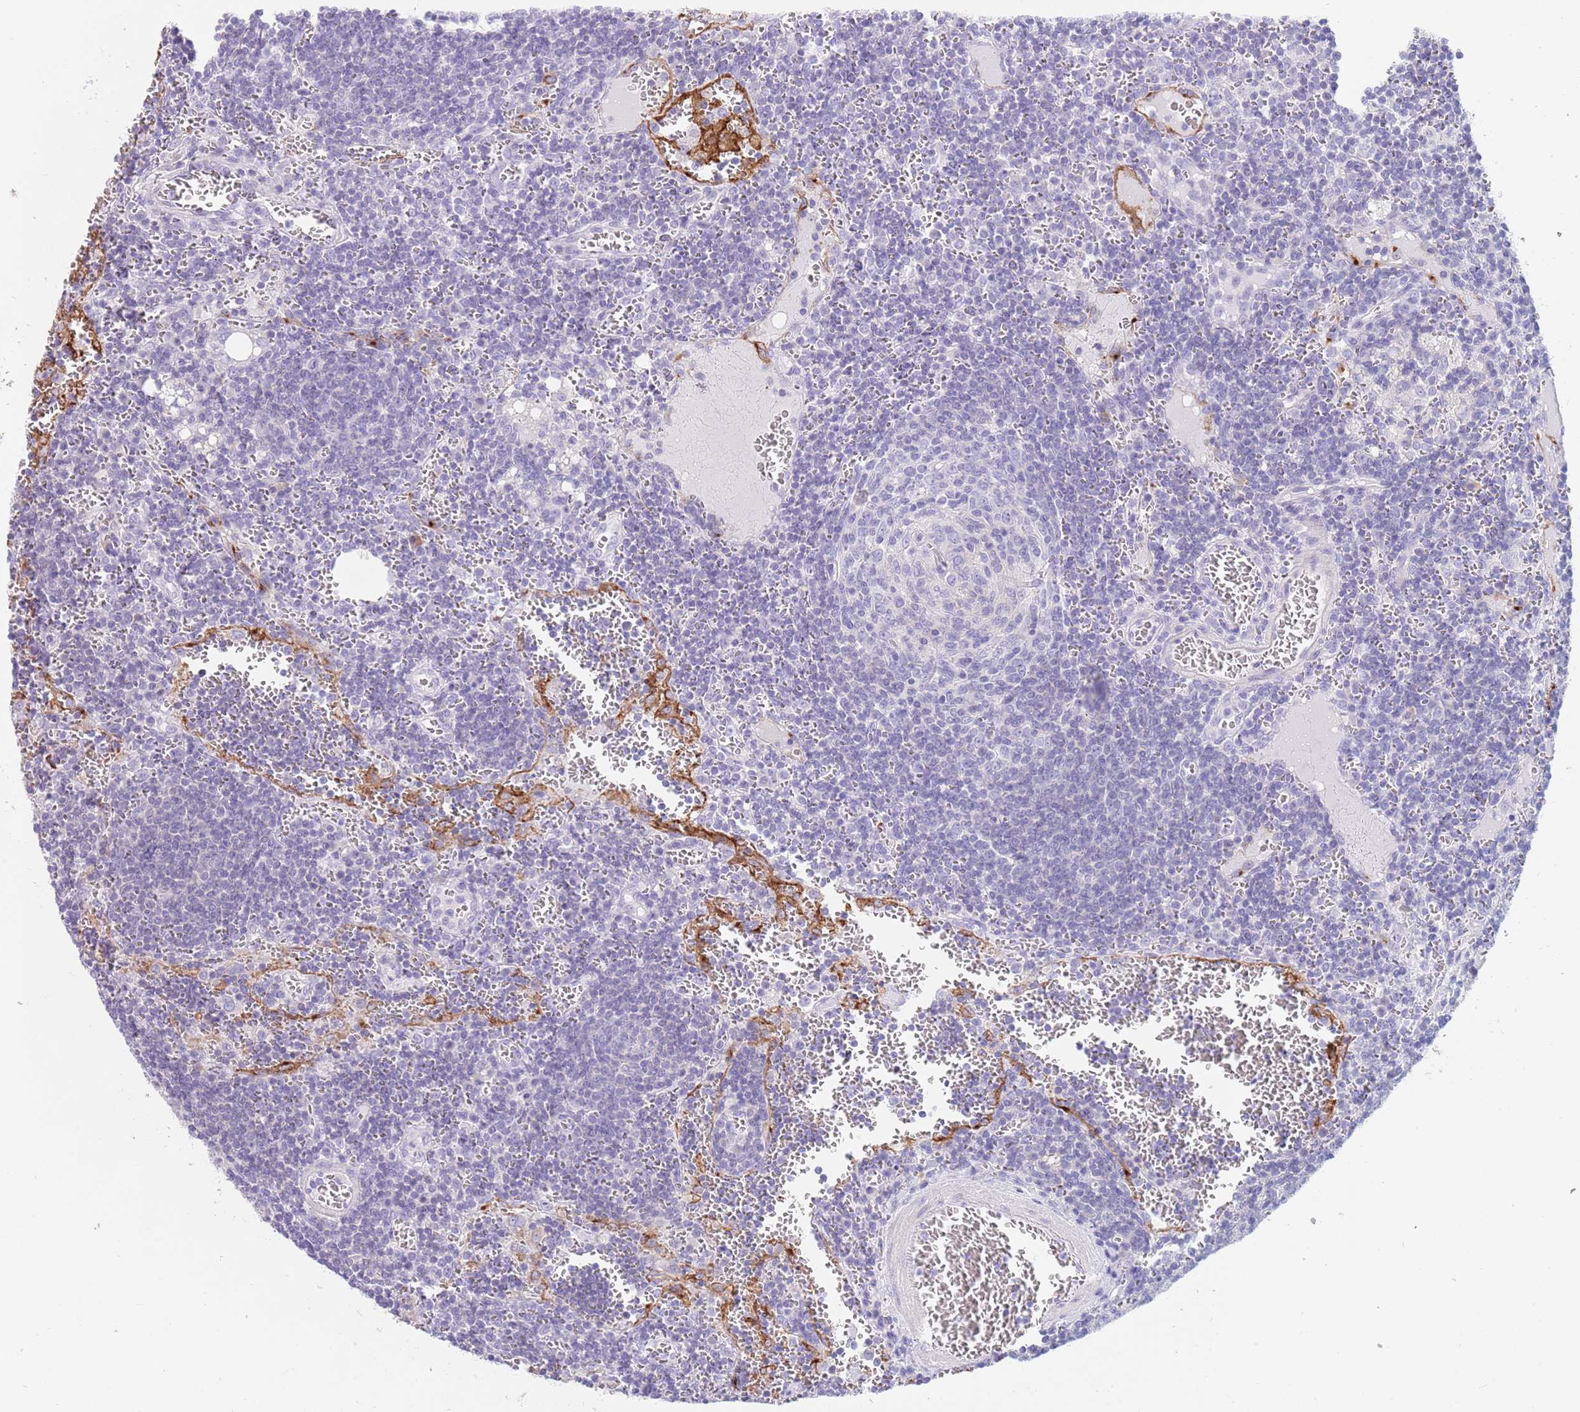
{"staining": {"intensity": "negative", "quantity": "none", "location": "none"}, "tissue": "lymph node", "cell_type": "Germinal center cells", "image_type": "normal", "snomed": [{"axis": "morphology", "description": "Normal tissue, NOS"}, {"axis": "topography", "description": "Lymph node"}], "caption": "Protein analysis of normal lymph node demonstrates no significant expression in germinal center cells.", "gene": "CPXM2", "patient": {"sex": "female", "age": 73}}